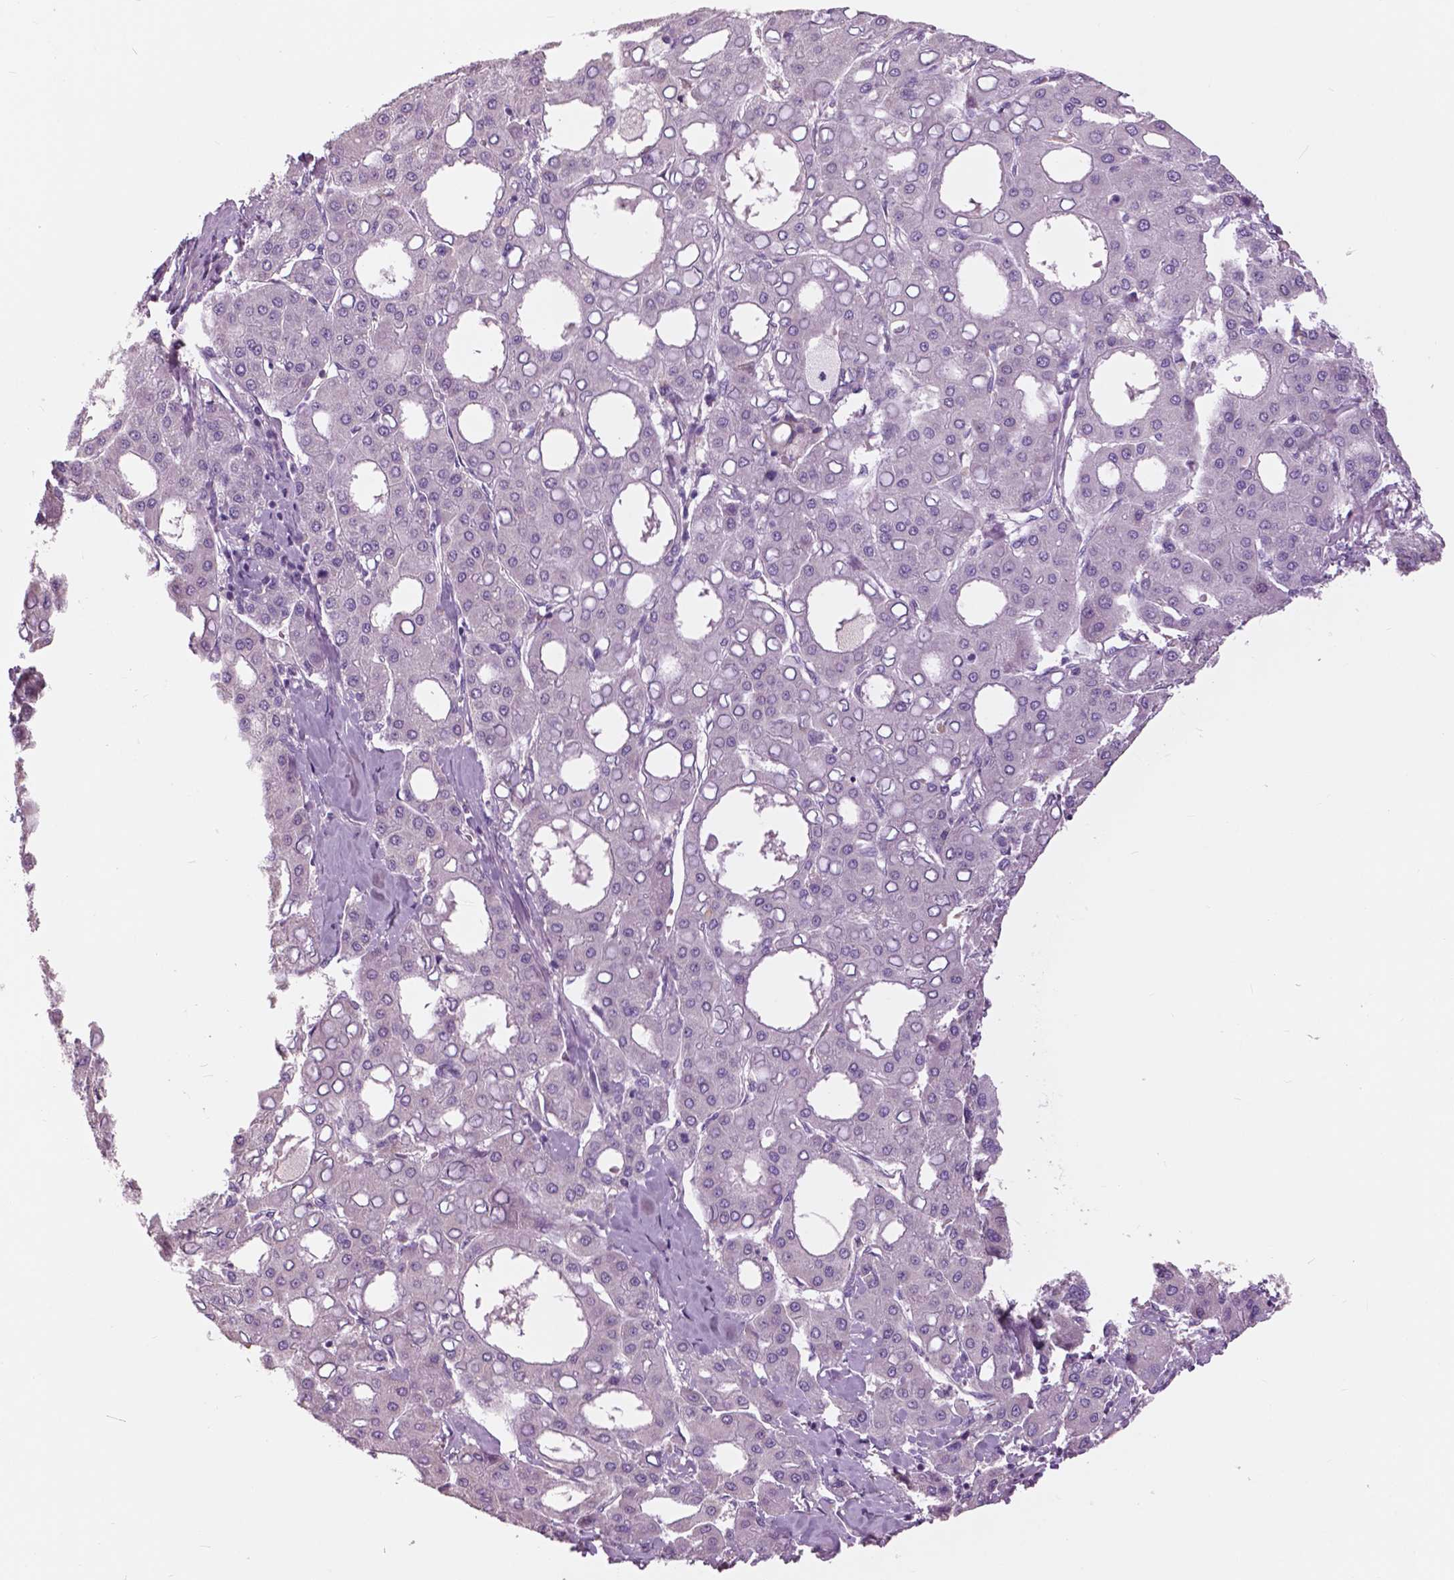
{"staining": {"intensity": "negative", "quantity": "none", "location": "none"}, "tissue": "liver cancer", "cell_type": "Tumor cells", "image_type": "cancer", "snomed": [{"axis": "morphology", "description": "Carcinoma, Hepatocellular, NOS"}, {"axis": "topography", "description": "Liver"}], "caption": "DAB (3,3'-diaminobenzidine) immunohistochemical staining of liver cancer (hepatocellular carcinoma) reveals no significant positivity in tumor cells.", "gene": "SERPINI1", "patient": {"sex": "male", "age": 65}}